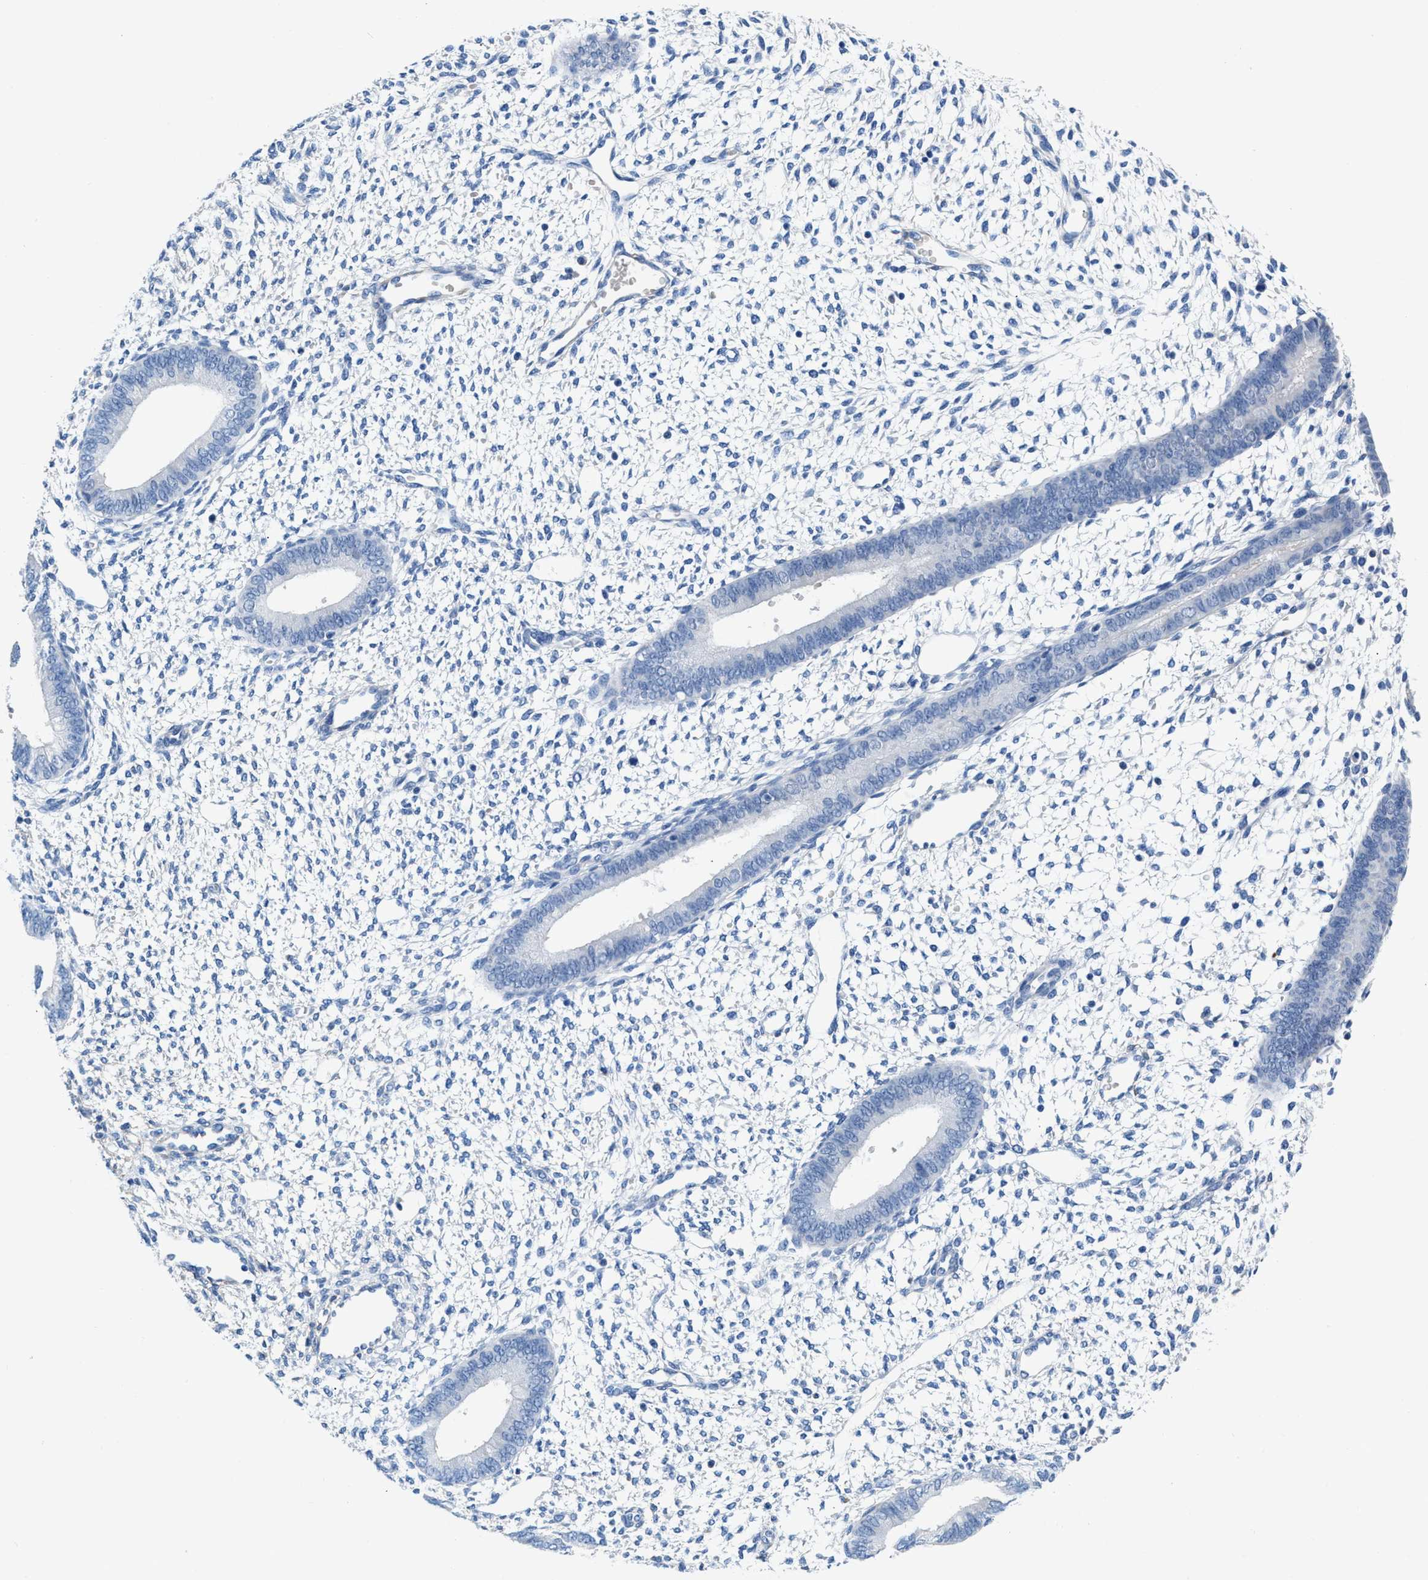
{"staining": {"intensity": "negative", "quantity": "none", "location": "none"}, "tissue": "endometrium", "cell_type": "Cells in endometrial stroma", "image_type": "normal", "snomed": [{"axis": "morphology", "description": "Normal tissue, NOS"}, {"axis": "topography", "description": "Endometrium"}], "caption": "Micrograph shows no protein positivity in cells in endometrial stroma of unremarkable endometrium. Brightfield microscopy of IHC stained with DAB (brown) and hematoxylin (blue), captured at high magnification.", "gene": "SLFN13", "patient": {"sex": "female", "age": 46}}